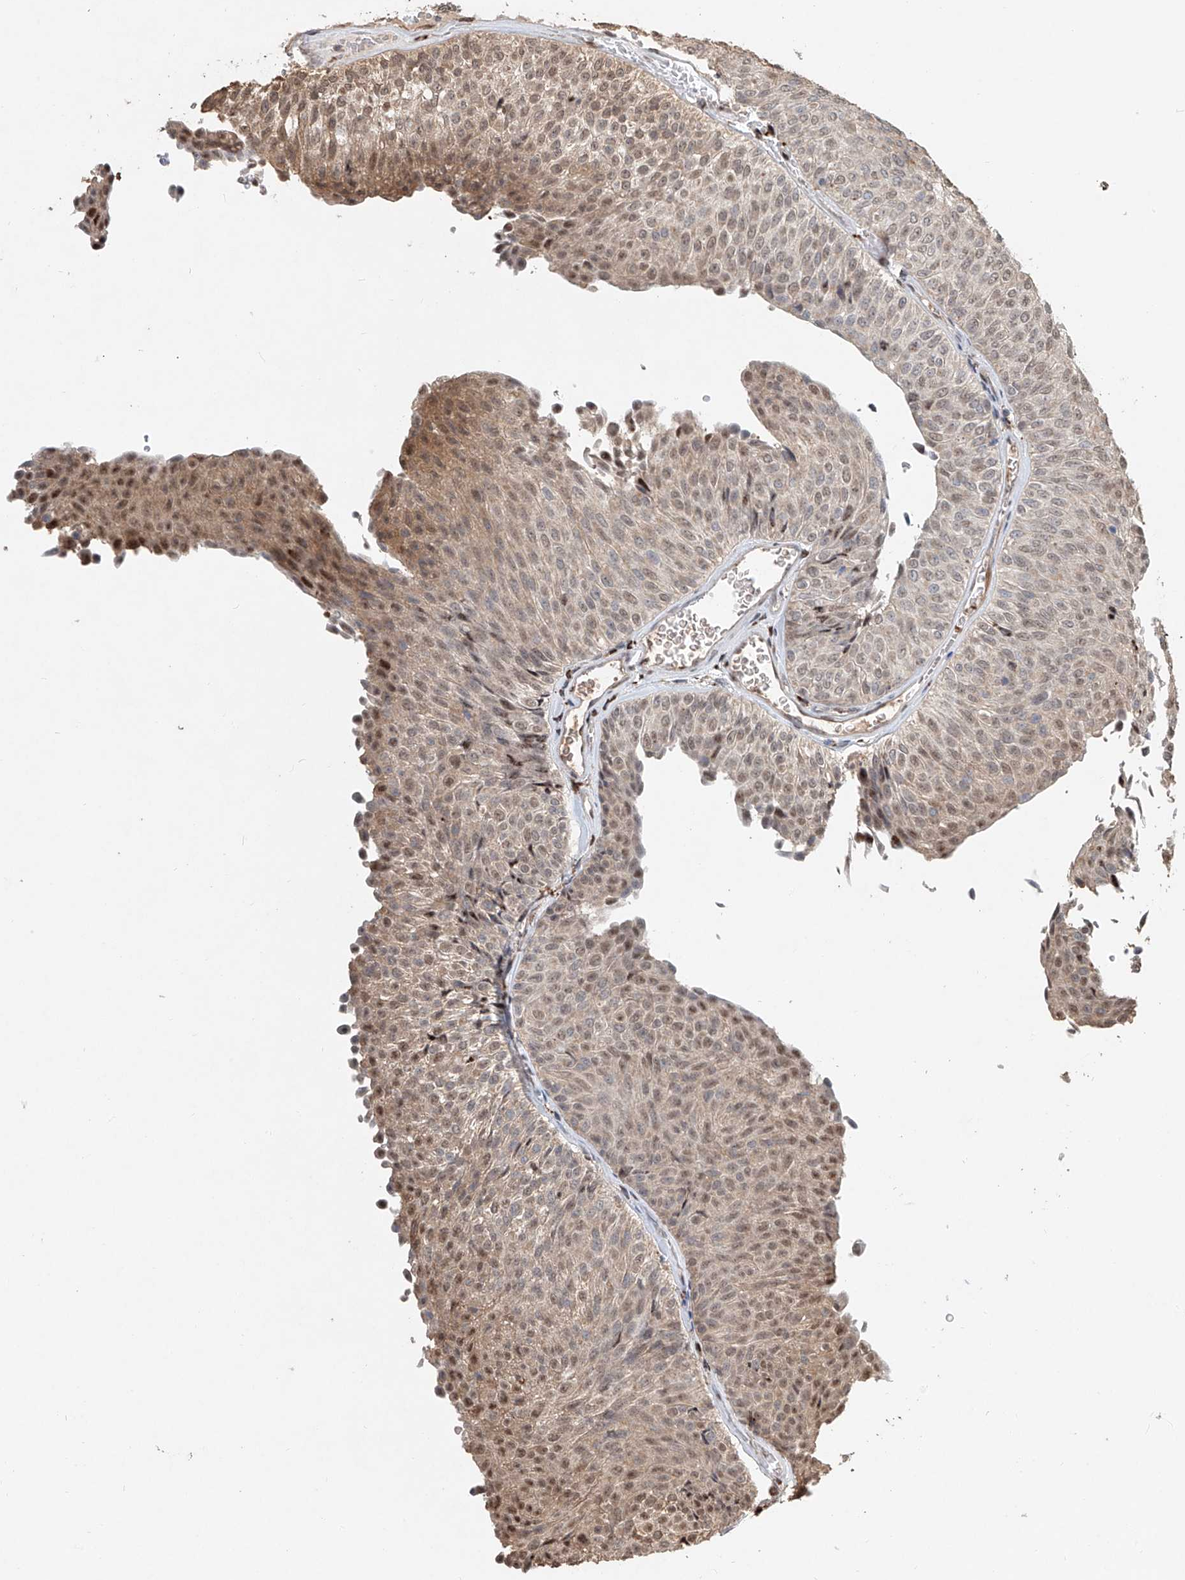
{"staining": {"intensity": "moderate", "quantity": ">75%", "location": "cytoplasmic/membranous,nuclear"}, "tissue": "urothelial cancer", "cell_type": "Tumor cells", "image_type": "cancer", "snomed": [{"axis": "morphology", "description": "Urothelial carcinoma, Low grade"}, {"axis": "topography", "description": "Urinary bladder"}], "caption": "The histopathology image reveals a brown stain indicating the presence of a protein in the cytoplasmic/membranous and nuclear of tumor cells in low-grade urothelial carcinoma. (IHC, brightfield microscopy, high magnification).", "gene": "RMND1", "patient": {"sex": "male", "age": 78}}